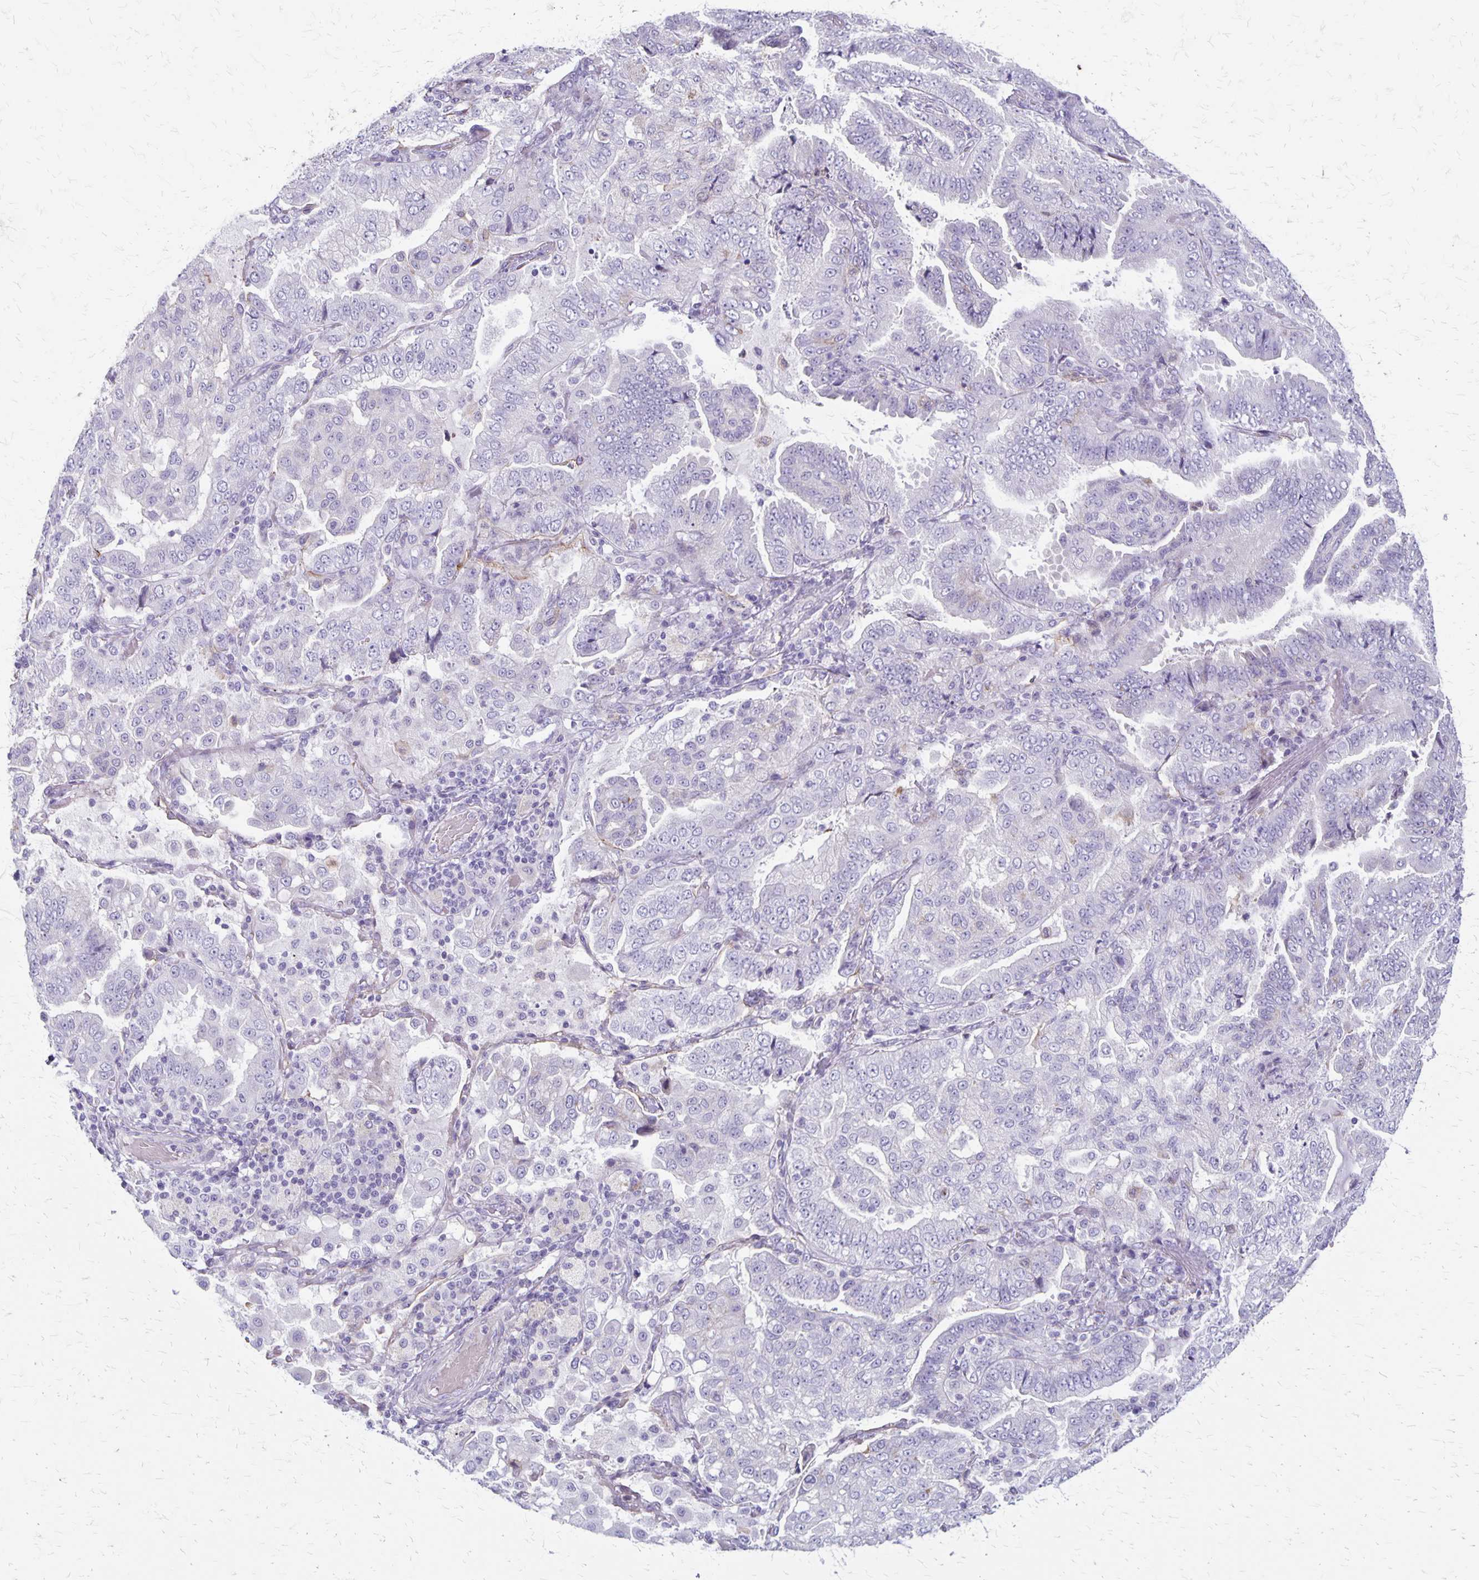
{"staining": {"intensity": "negative", "quantity": "none", "location": "none"}, "tissue": "lung cancer", "cell_type": "Tumor cells", "image_type": "cancer", "snomed": [{"axis": "morphology", "description": "Aneuploidy"}, {"axis": "morphology", "description": "Adenocarcinoma, NOS"}, {"axis": "morphology", "description": "Adenocarcinoma, metastatic, NOS"}, {"axis": "topography", "description": "Lymph node"}, {"axis": "topography", "description": "Lung"}], "caption": "Tumor cells are negative for protein expression in human metastatic adenocarcinoma (lung).", "gene": "HOMER1", "patient": {"sex": "female", "age": 48}}